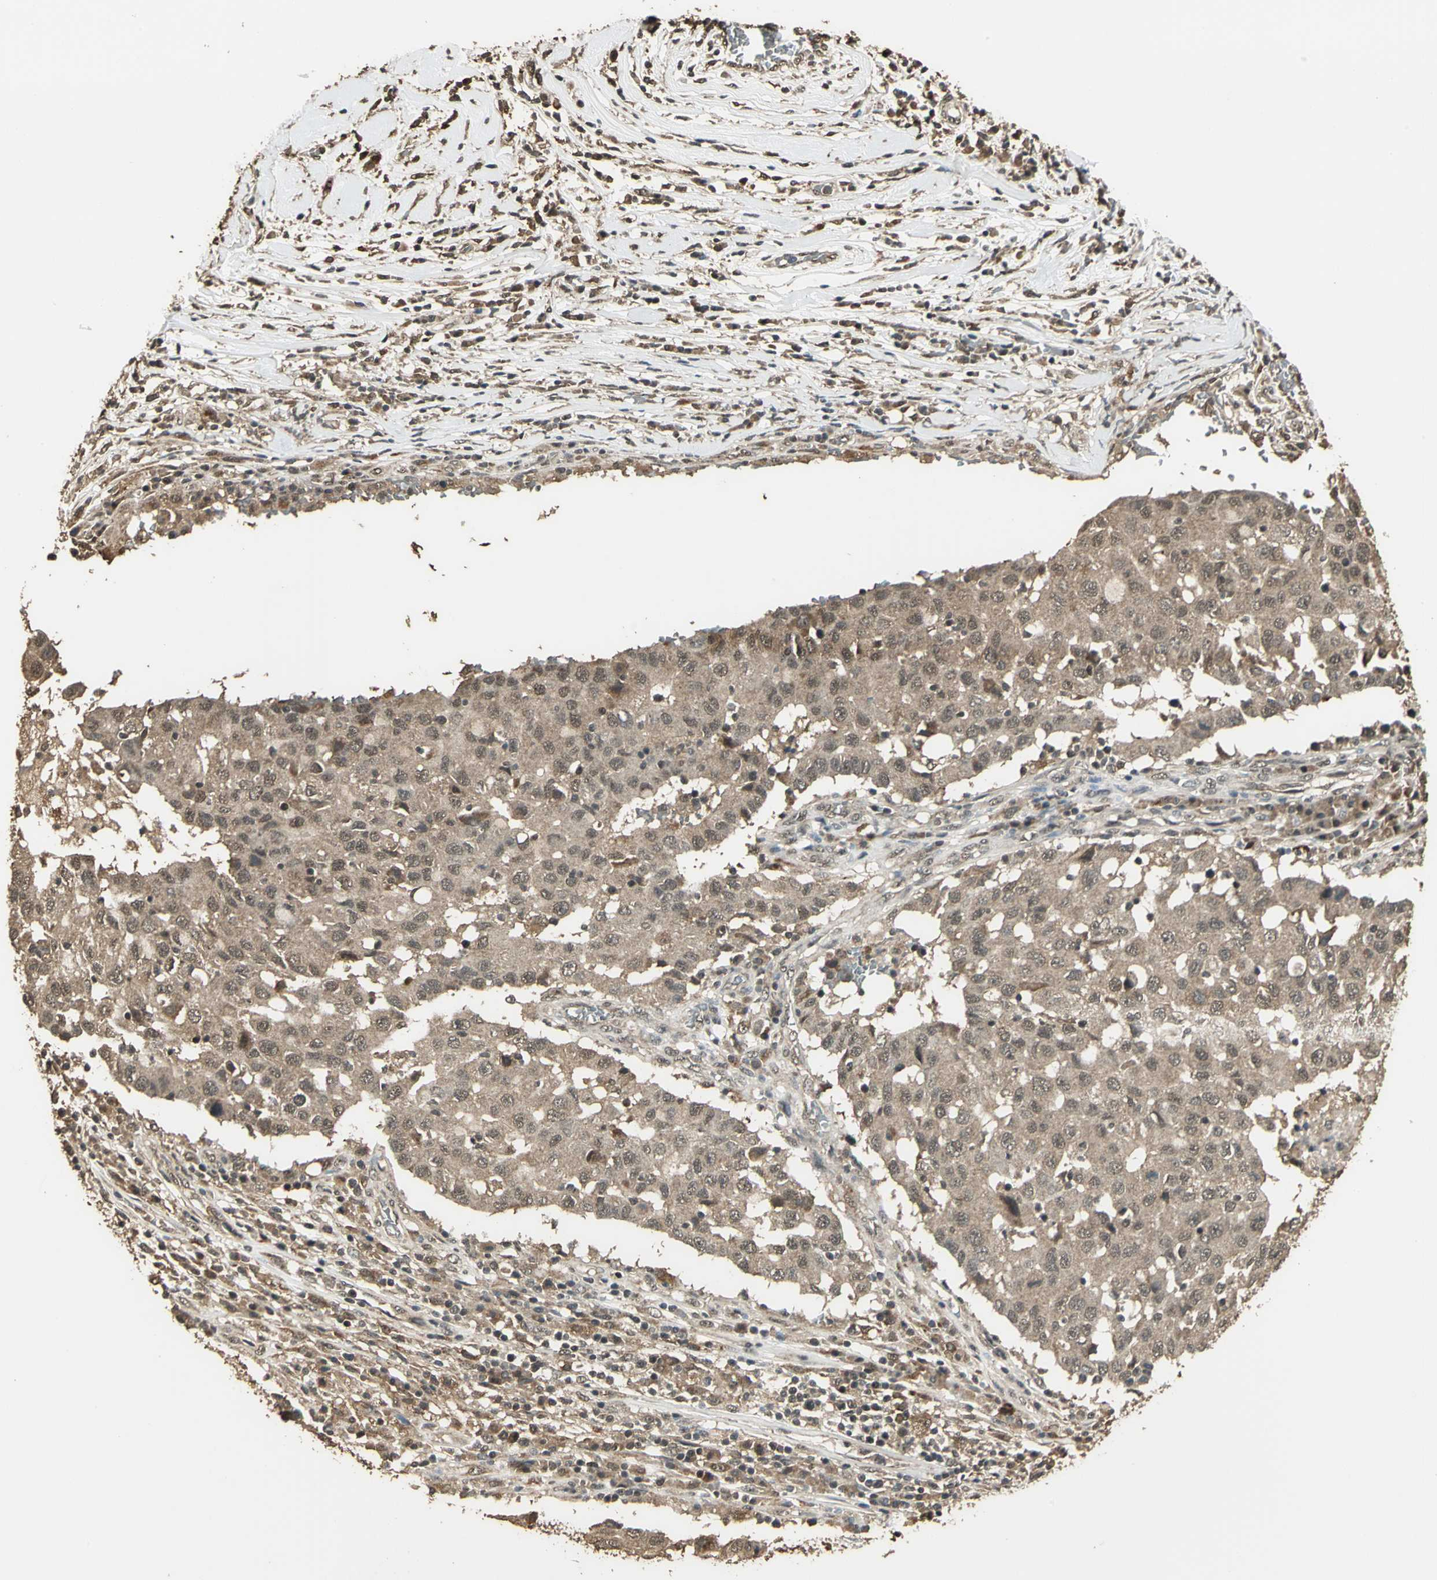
{"staining": {"intensity": "moderate", "quantity": ">75%", "location": "cytoplasmic/membranous"}, "tissue": "breast cancer", "cell_type": "Tumor cells", "image_type": "cancer", "snomed": [{"axis": "morphology", "description": "Duct carcinoma"}, {"axis": "topography", "description": "Breast"}], "caption": "Immunohistochemical staining of human breast cancer displays moderate cytoplasmic/membranous protein positivity in approximately >75% of tumor cells.", "gene": "UCHL5", "patient": {"sex": "female", "age": 50}}